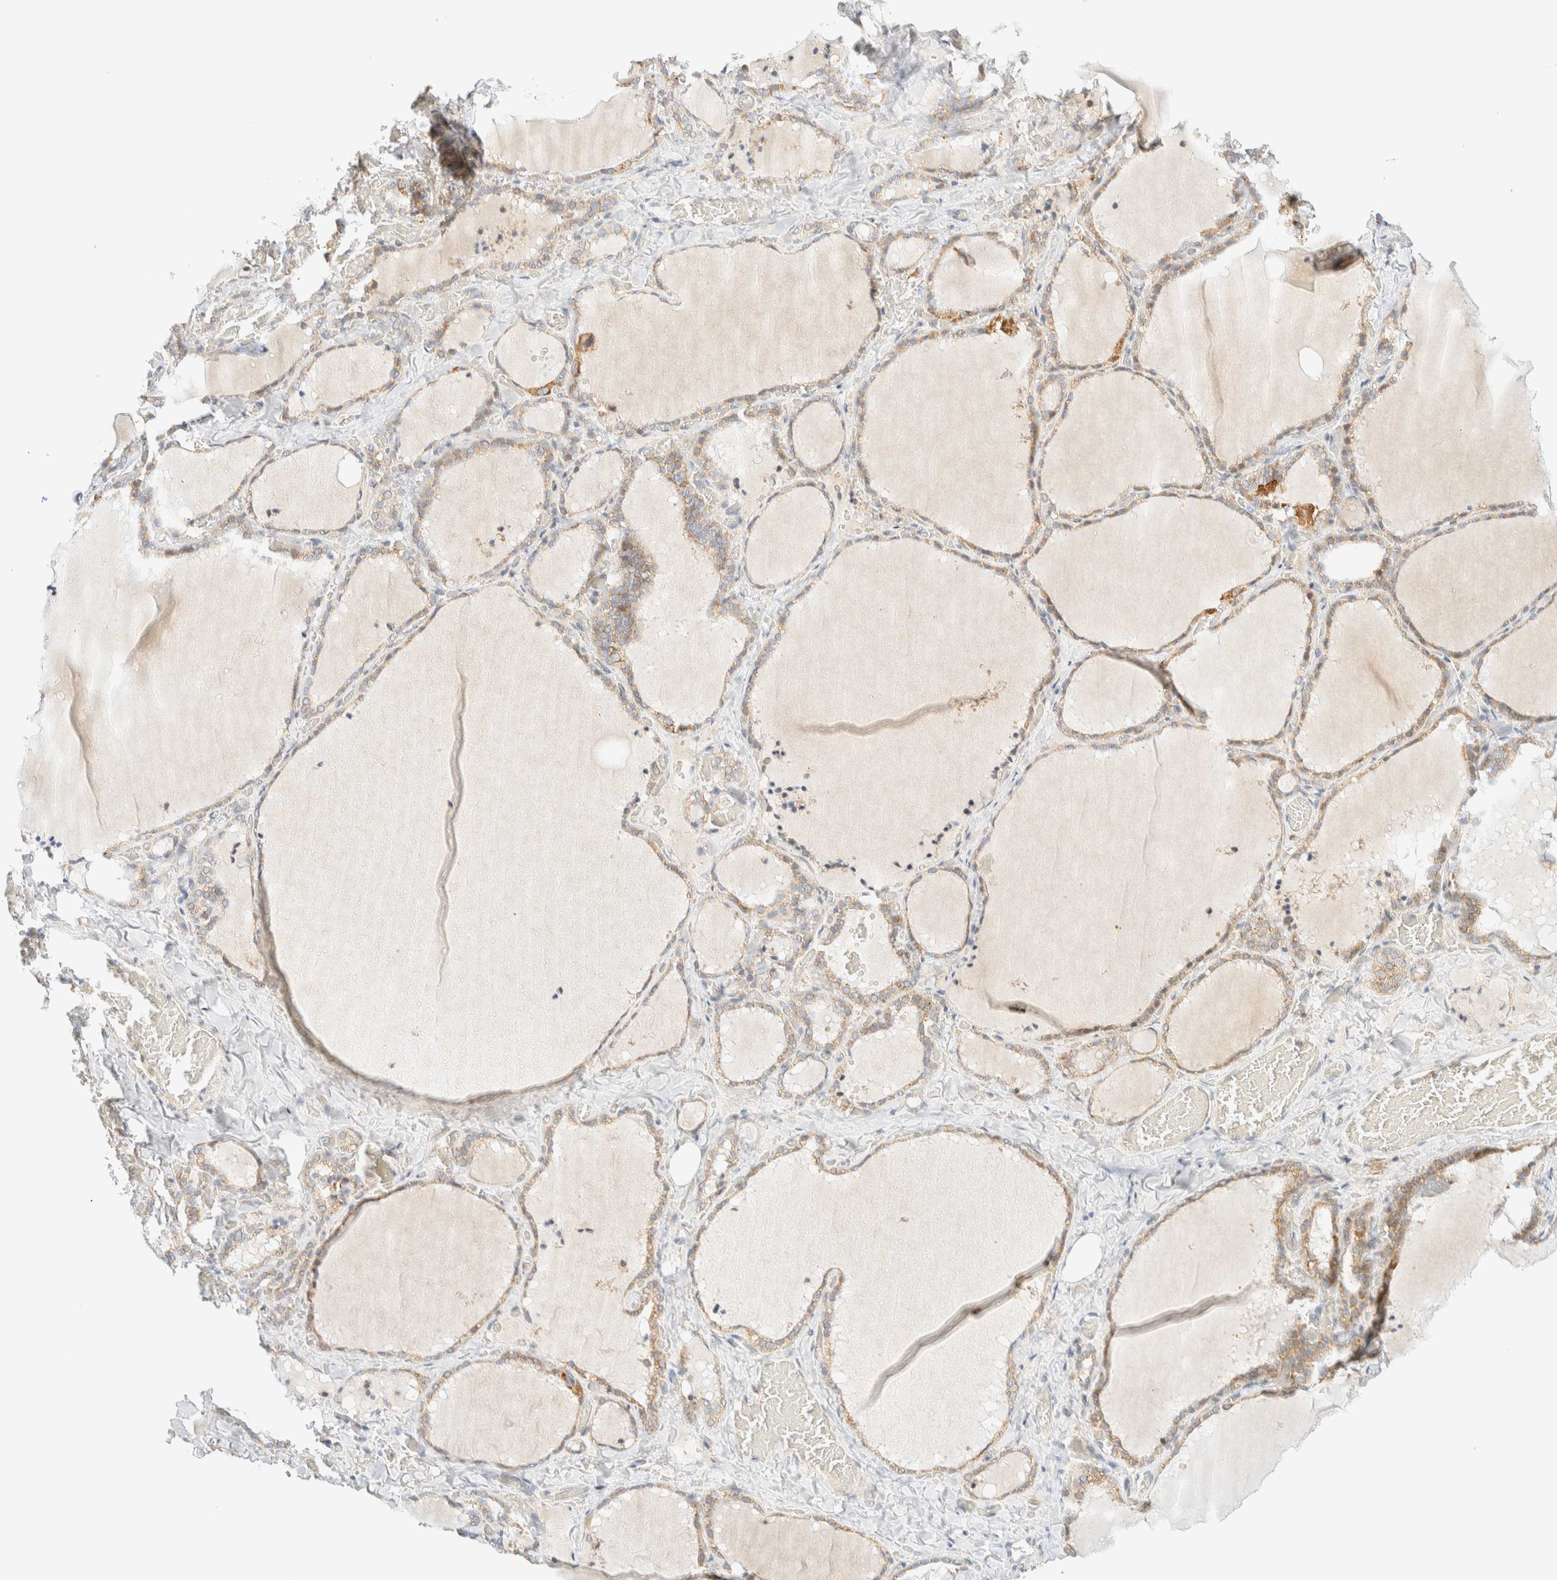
{"staining": {"intensity": "moderate", "quantity": ">75%", "location": "cytoplasmic/membranous"}, "tissue": "thyroid gland", "cell_type": "Glandular cells", "image_type": "normal", "snomed": [{"axis": "morphology", "description": "Normal tissue, NOS"}, {"axis": "topography", "description": "Thyroid gland"}], "caption": "Brown immunohistochemical staining in normal thyroid gland displays moderate cytoplasmic/membranous positivity in approximately >75% of glandular cells.", "gene": "PPM1K", "patient": {"sex": "female", "age": 22}}